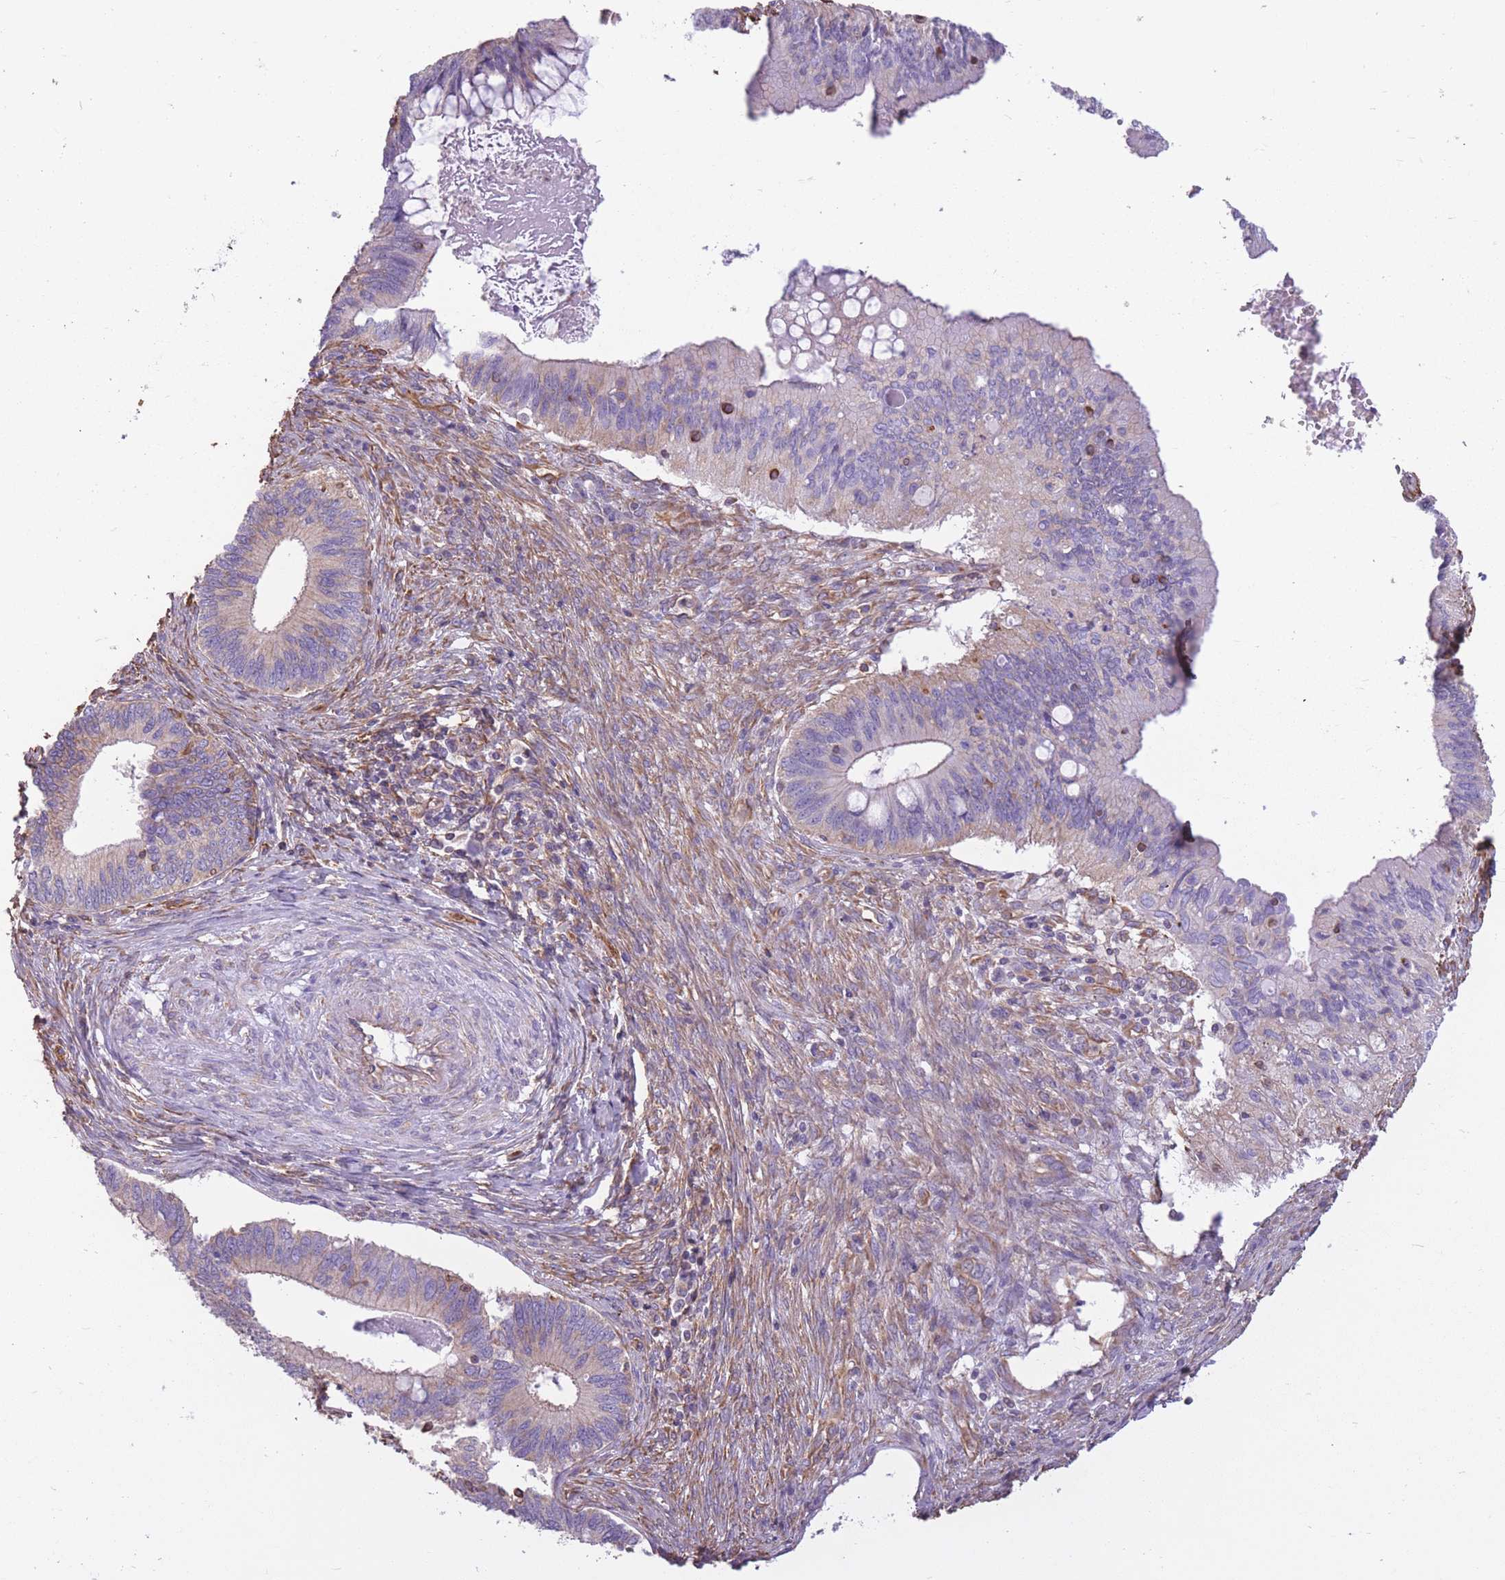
{"staining": {"intensity": "negative", "quantity": "none", "location": "none"}, "tissue": "cervical cancer", "cell_type": "Tumor cells", "image_type": "cancer", "snomed": [{"axis": "morphology", "description": "Adenocarcinoma, NOS"}, {"axis": "topography", "description": "Cervix"}], "caption": "Protein analysis of cervical cancer (adenocarcinoma) displays no significant expression in tumor cells.", "gene": "ADD1", "patient": {"sex": "female", "age": 42}}